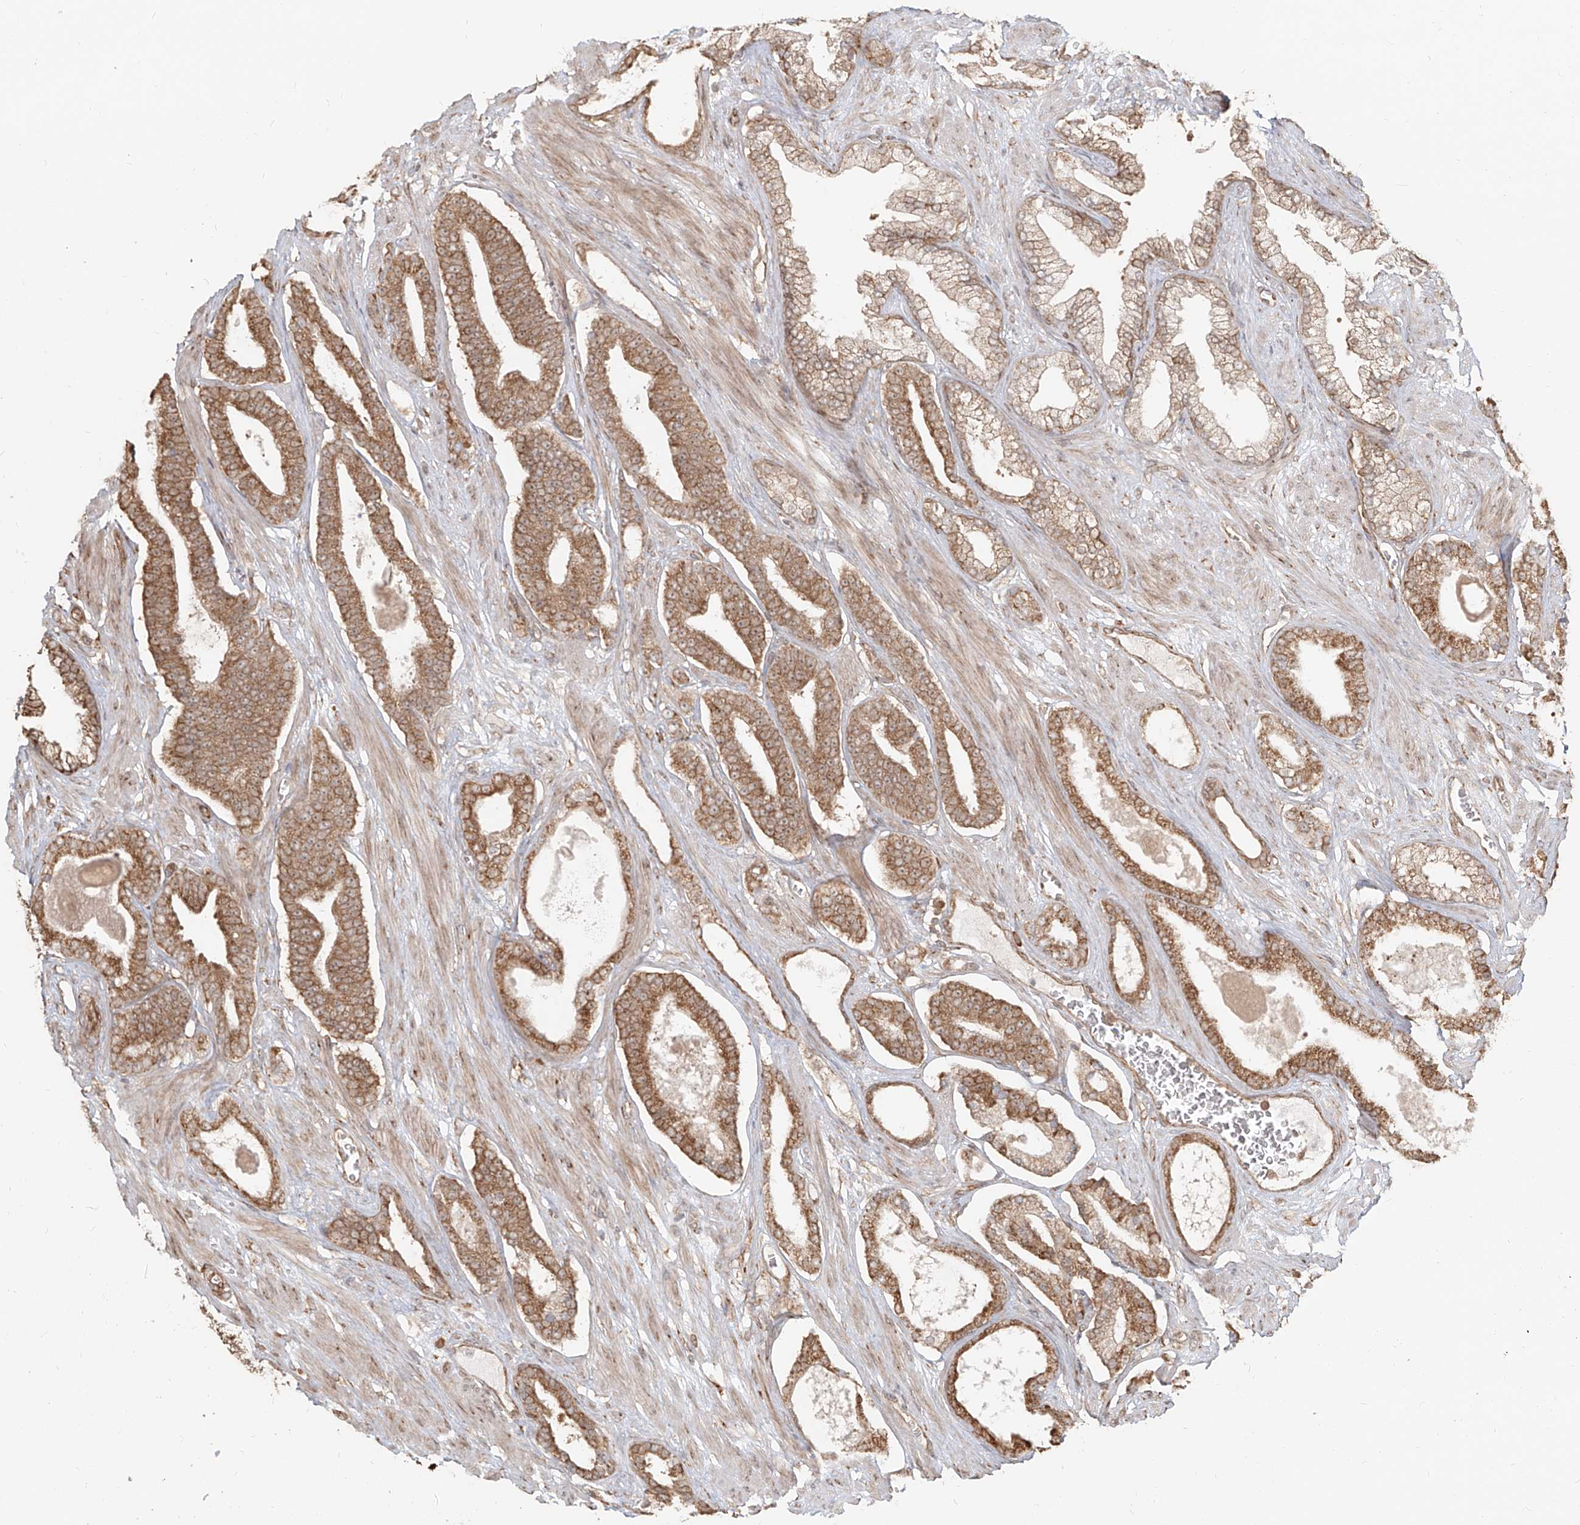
{"staining": {"intensity": "moderate", "quantity": ">75%", "location": "cytoplasmic/membranous"}, "tissue": "prostate cancer", "cell_type": "Tumor cells", "image_type": "cancer", "snomed": [{"axis": "morphology", "description": "Adenocarcinoma, Low grade"}, {"axis": "topography", "description": "Prostate"}], "caption": "The histopathology image shows staining of prostate cancer (adenocarcinoma (low-grade)), revealing moderate cytoplasmic/membranous protein expression (brown color) within tumor cells.", "gene": "UBE2K", "patient": {"sex": "male", "age": 70}}